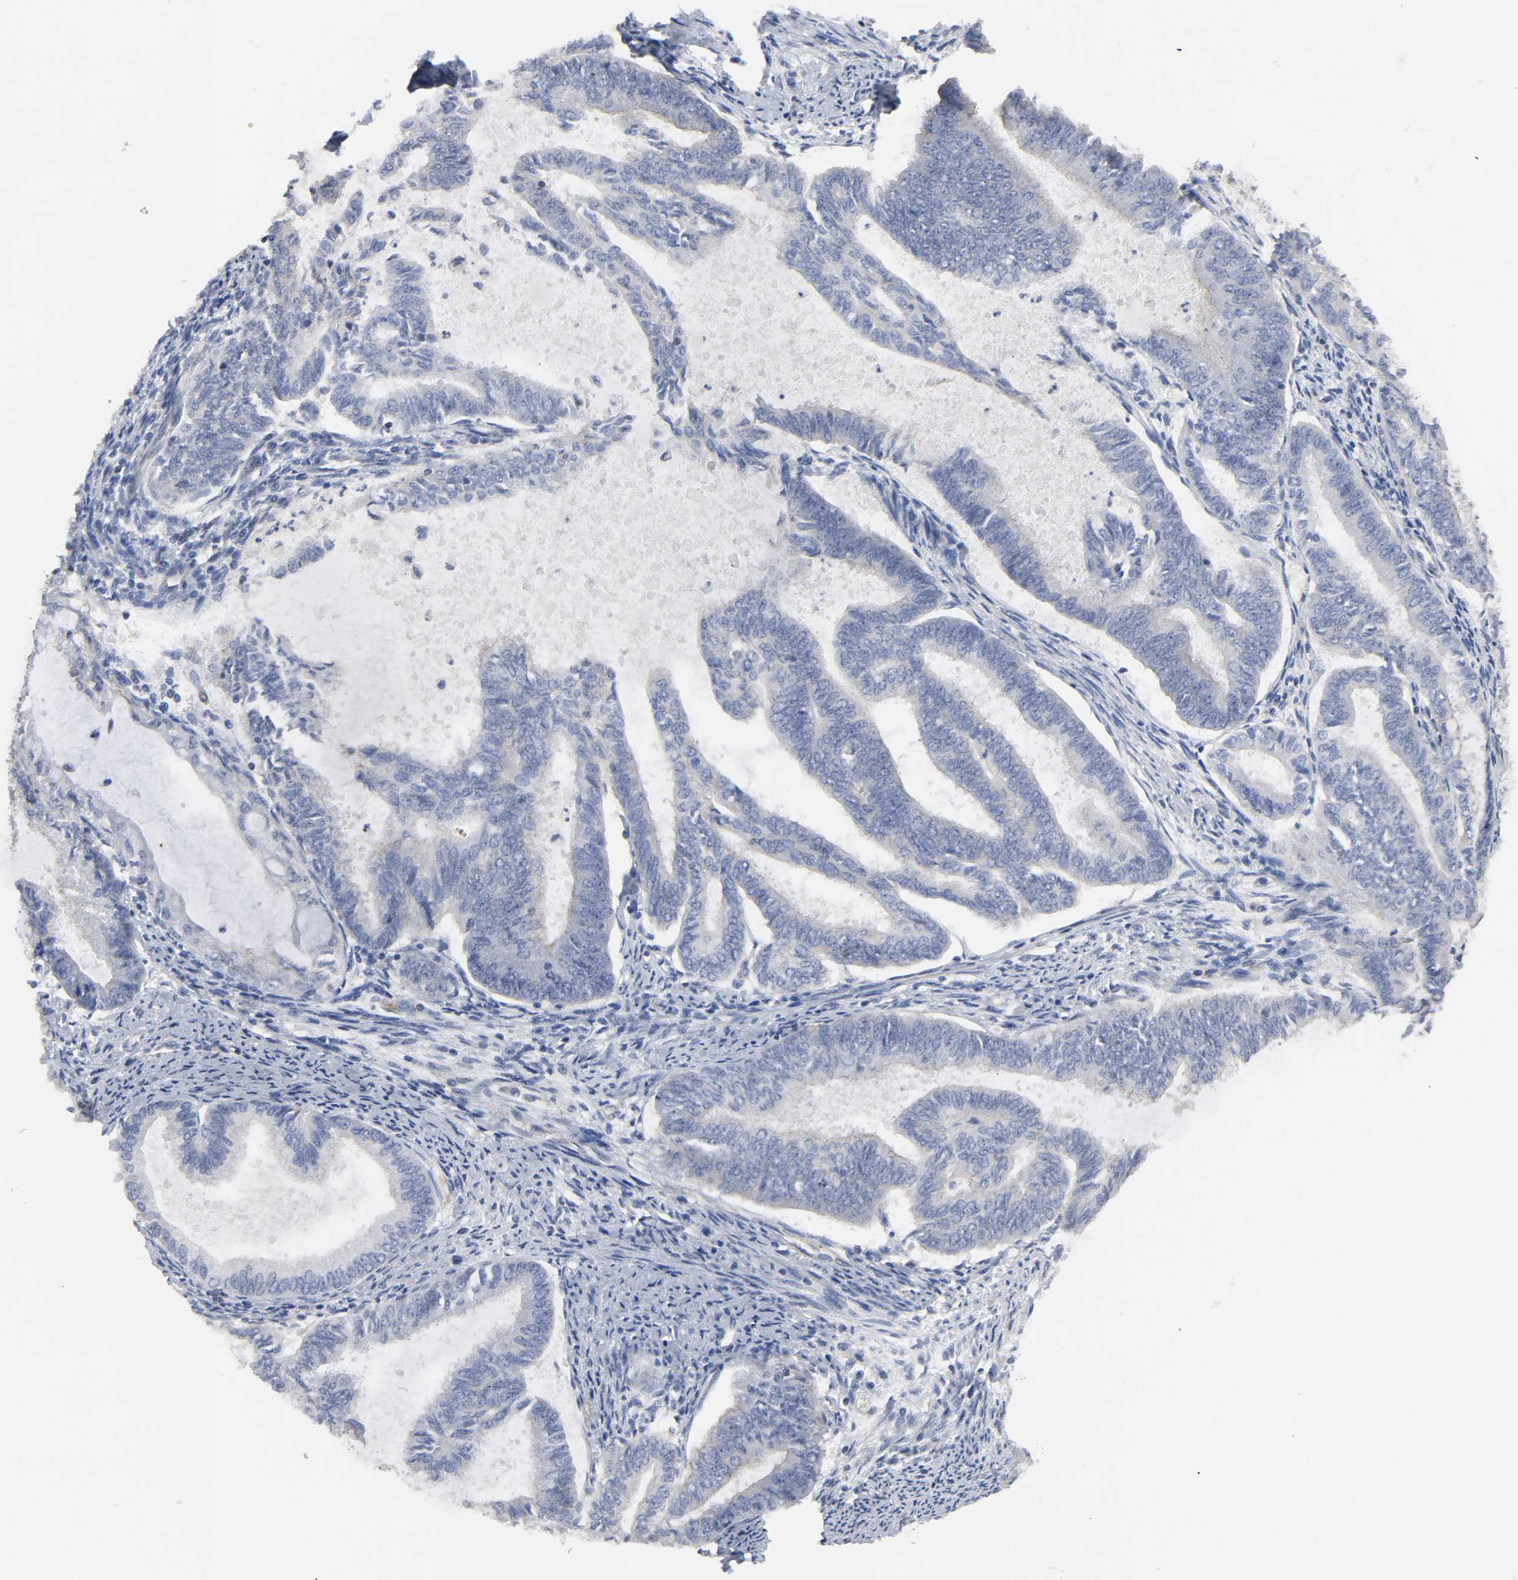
{"staining": {"intensity": "negative", "quantity": "none", "location": "none"}, "tissue": "endometrial cancer", "cell_type": "Tumor cells", "image_type": "cancer", "snomed": [{"axis": "morphology", "description": "Adenocarcinoma, NOS"}, {"axis": "topography", "description": "Endometrium"}], "caption": "Immunohistochemistry histopathology image of human endometrial cancer stained for a protein (brown), which exhibits no positivity in tumor cells. (Brightfield microscopy of DAB immunohistochemistry at high magnification).", "gene": "DDX10", "patient": {"sex": "female", "age": 86}}